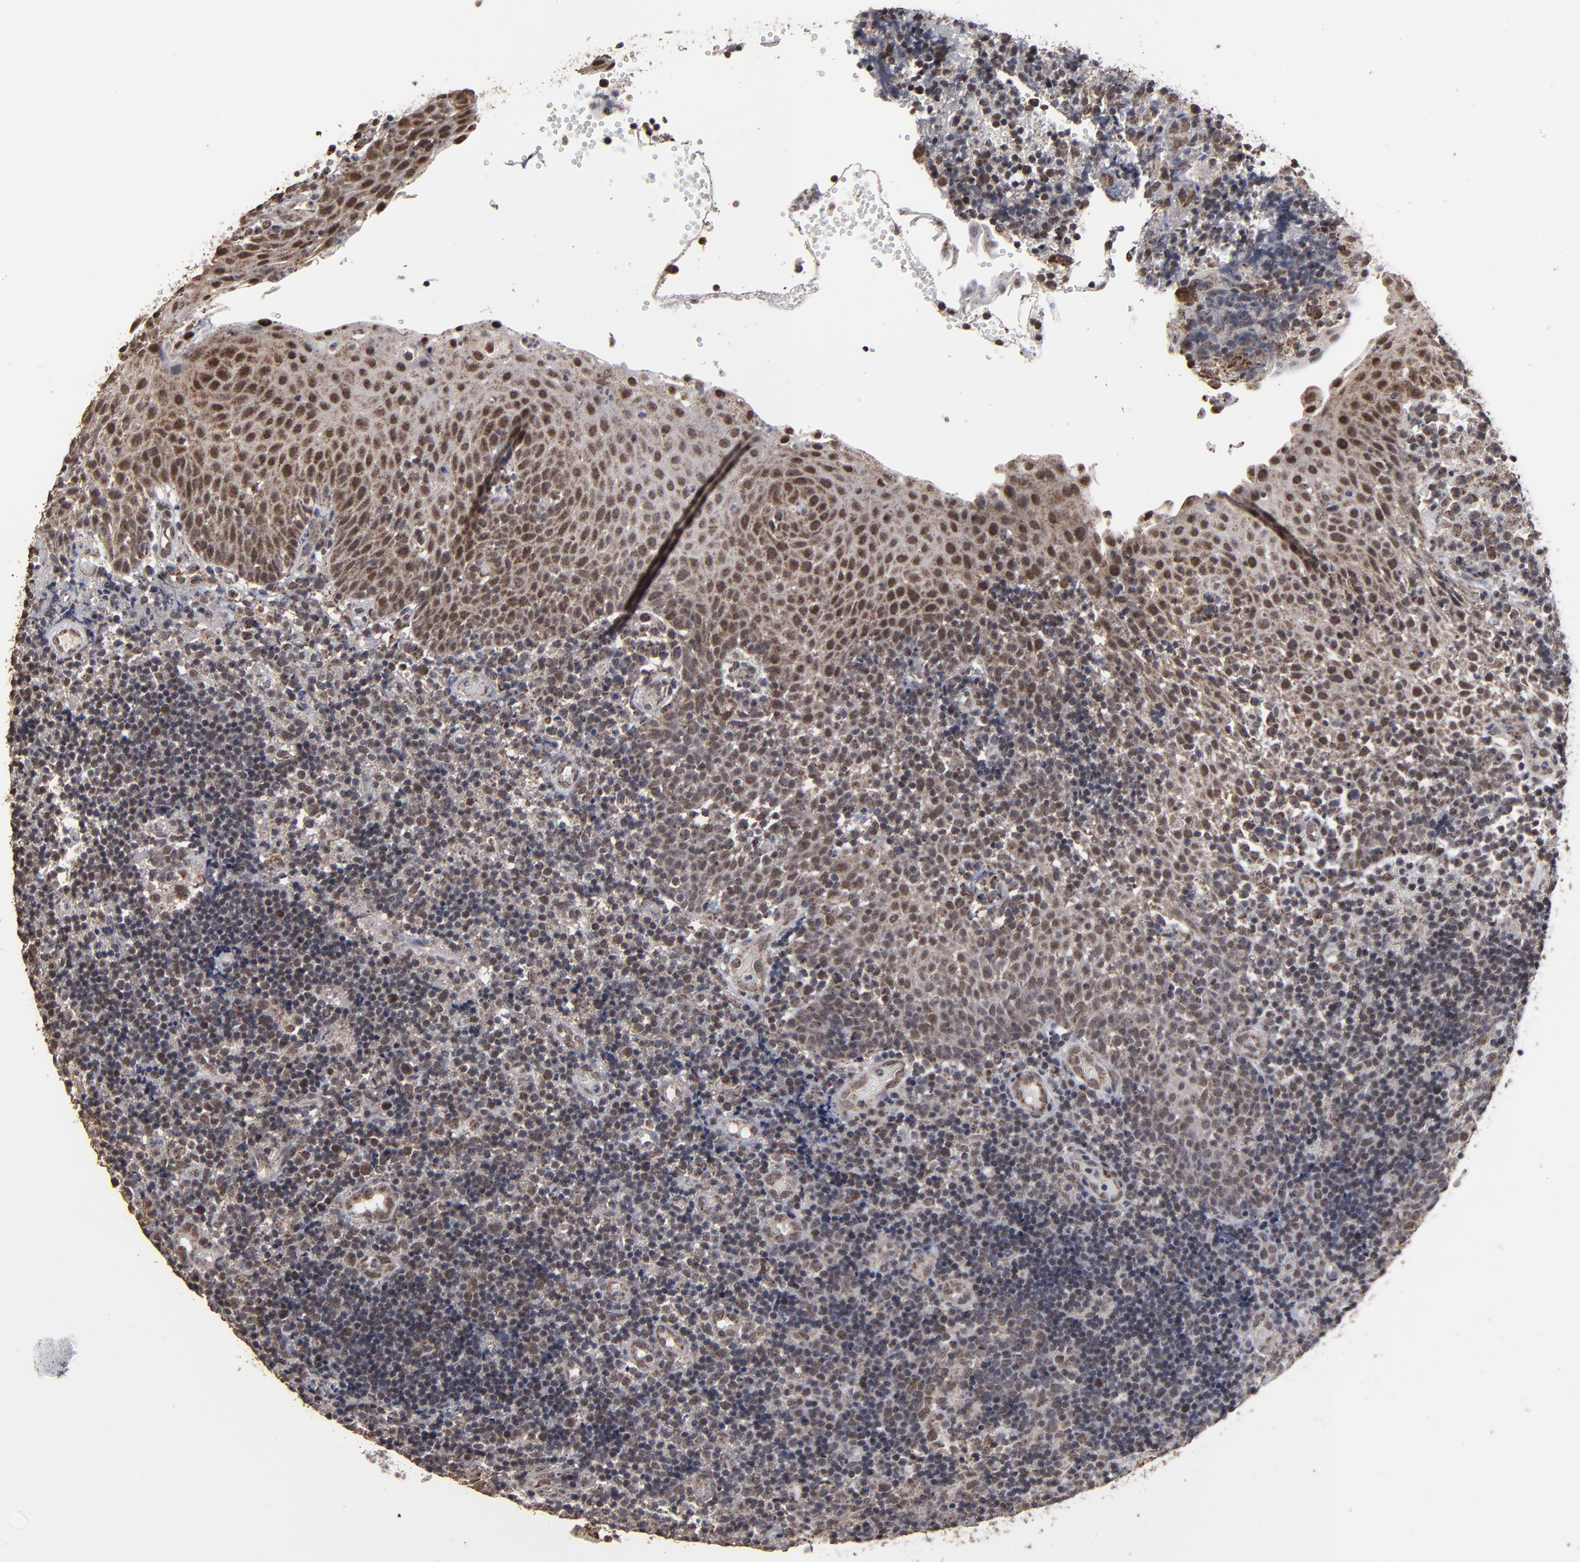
{"staining": {"intensity": "weak", "quantity": ">75%", "location": "nuclear"}, "tissue": "tonsil", "cell_type": "Germinal center cells", "image_type": "normal", "snomed": [{"axis": "morphology", "description": "Normal tissue, NOS"}, {"axis": "topography", "description": "Tonsil"}], "caption": "Protein staining shows weak nuclear expression in approximately >75% of germinal center cells in benign tonsil.", "gene": "BNIP3", "patient": {"sex": "female", "age": 40}}